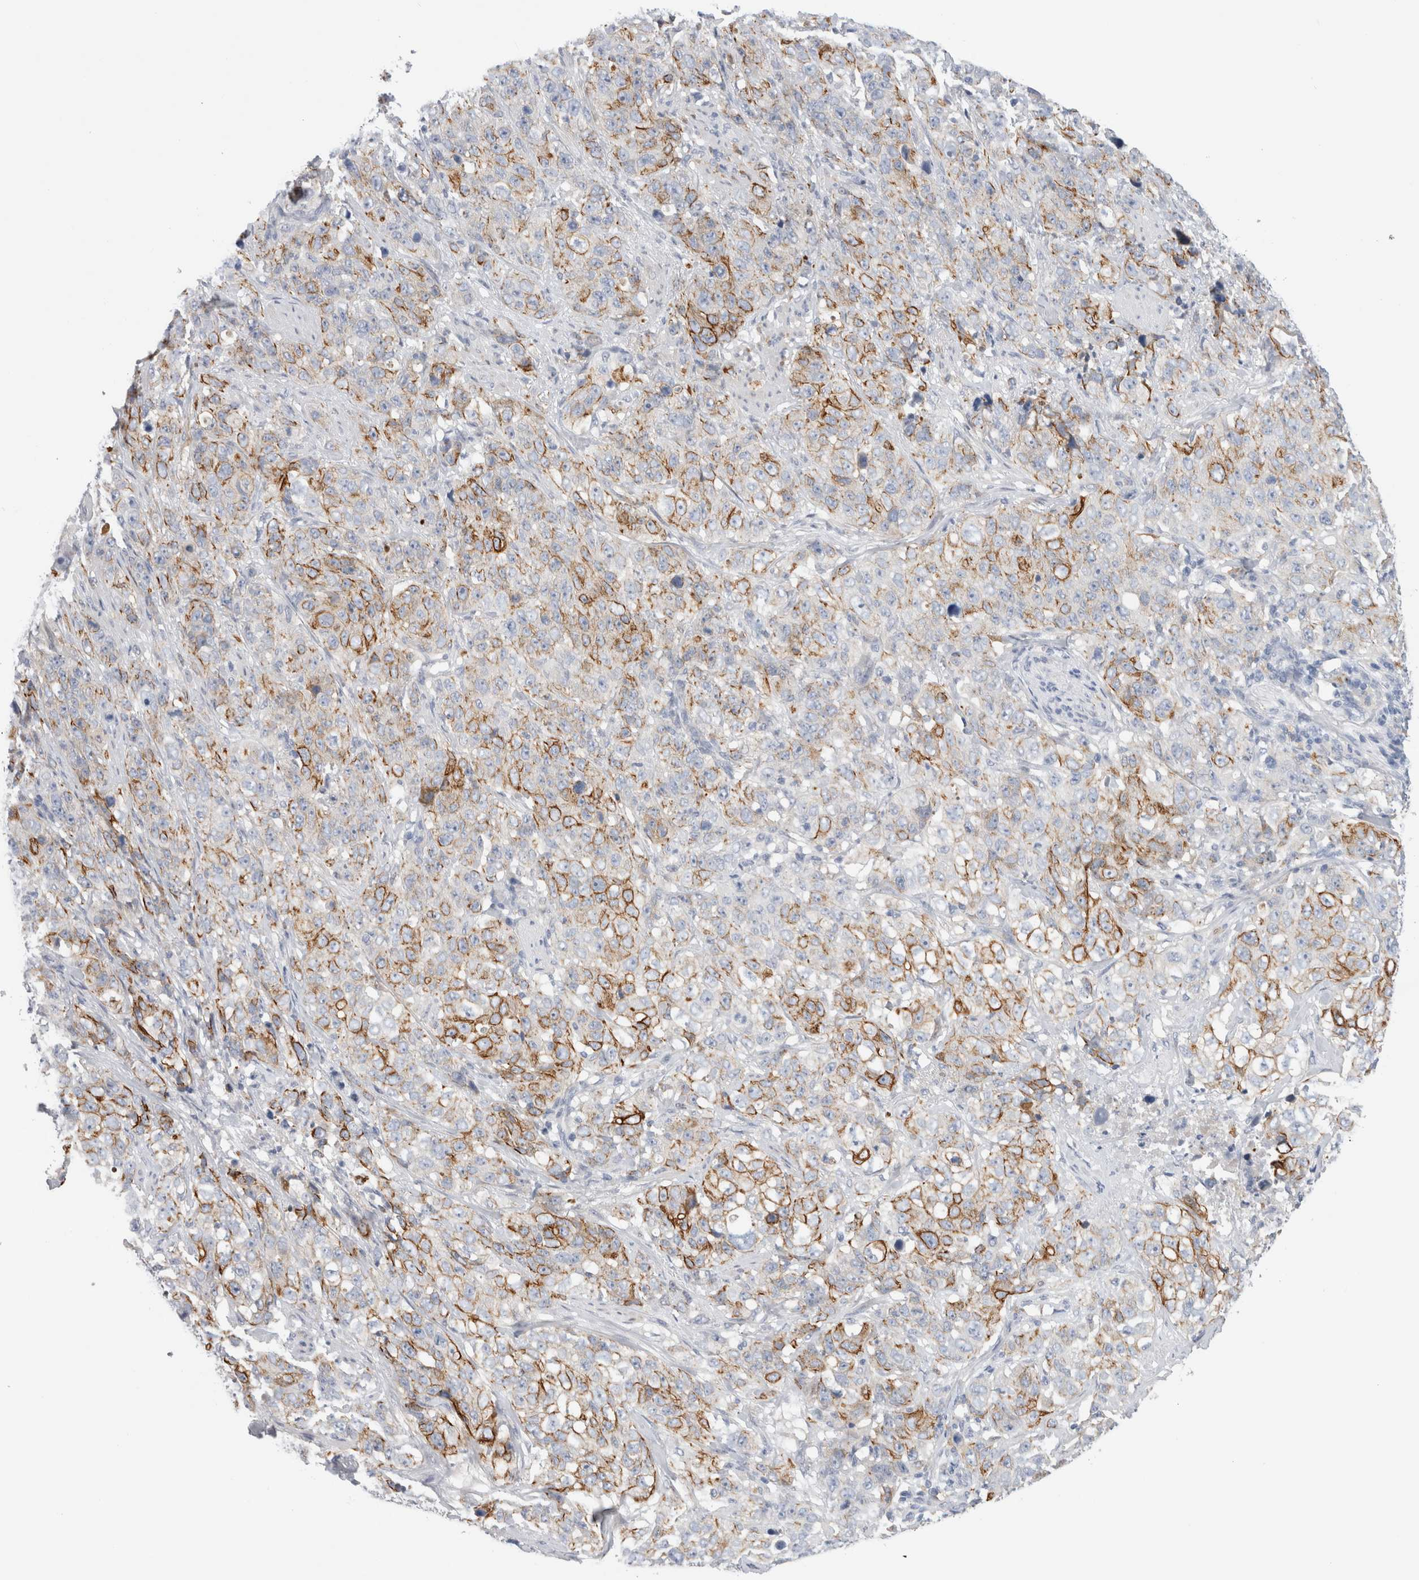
{"staining": {"intensity": "strong", "quantity": "<25%", "location": "cytoplasmic/membranous"}, "tissue": "stomach cancer", "cell_type": "Tumor cells", "image_type": "cancer", "snomed": [{"axis": "morphology", "description": "Adenocarcinoma, NOS"}, {"axis": "topography", "description": "Stomach"}], "caption": "Human stomach cancer stained with a brown dye reveals strong cytoplasmic/membranous positive positivity in approximately <25% of tumor cells.", "gene": "SLC20A2", "patient": {"sex": "male", "age": 48}}